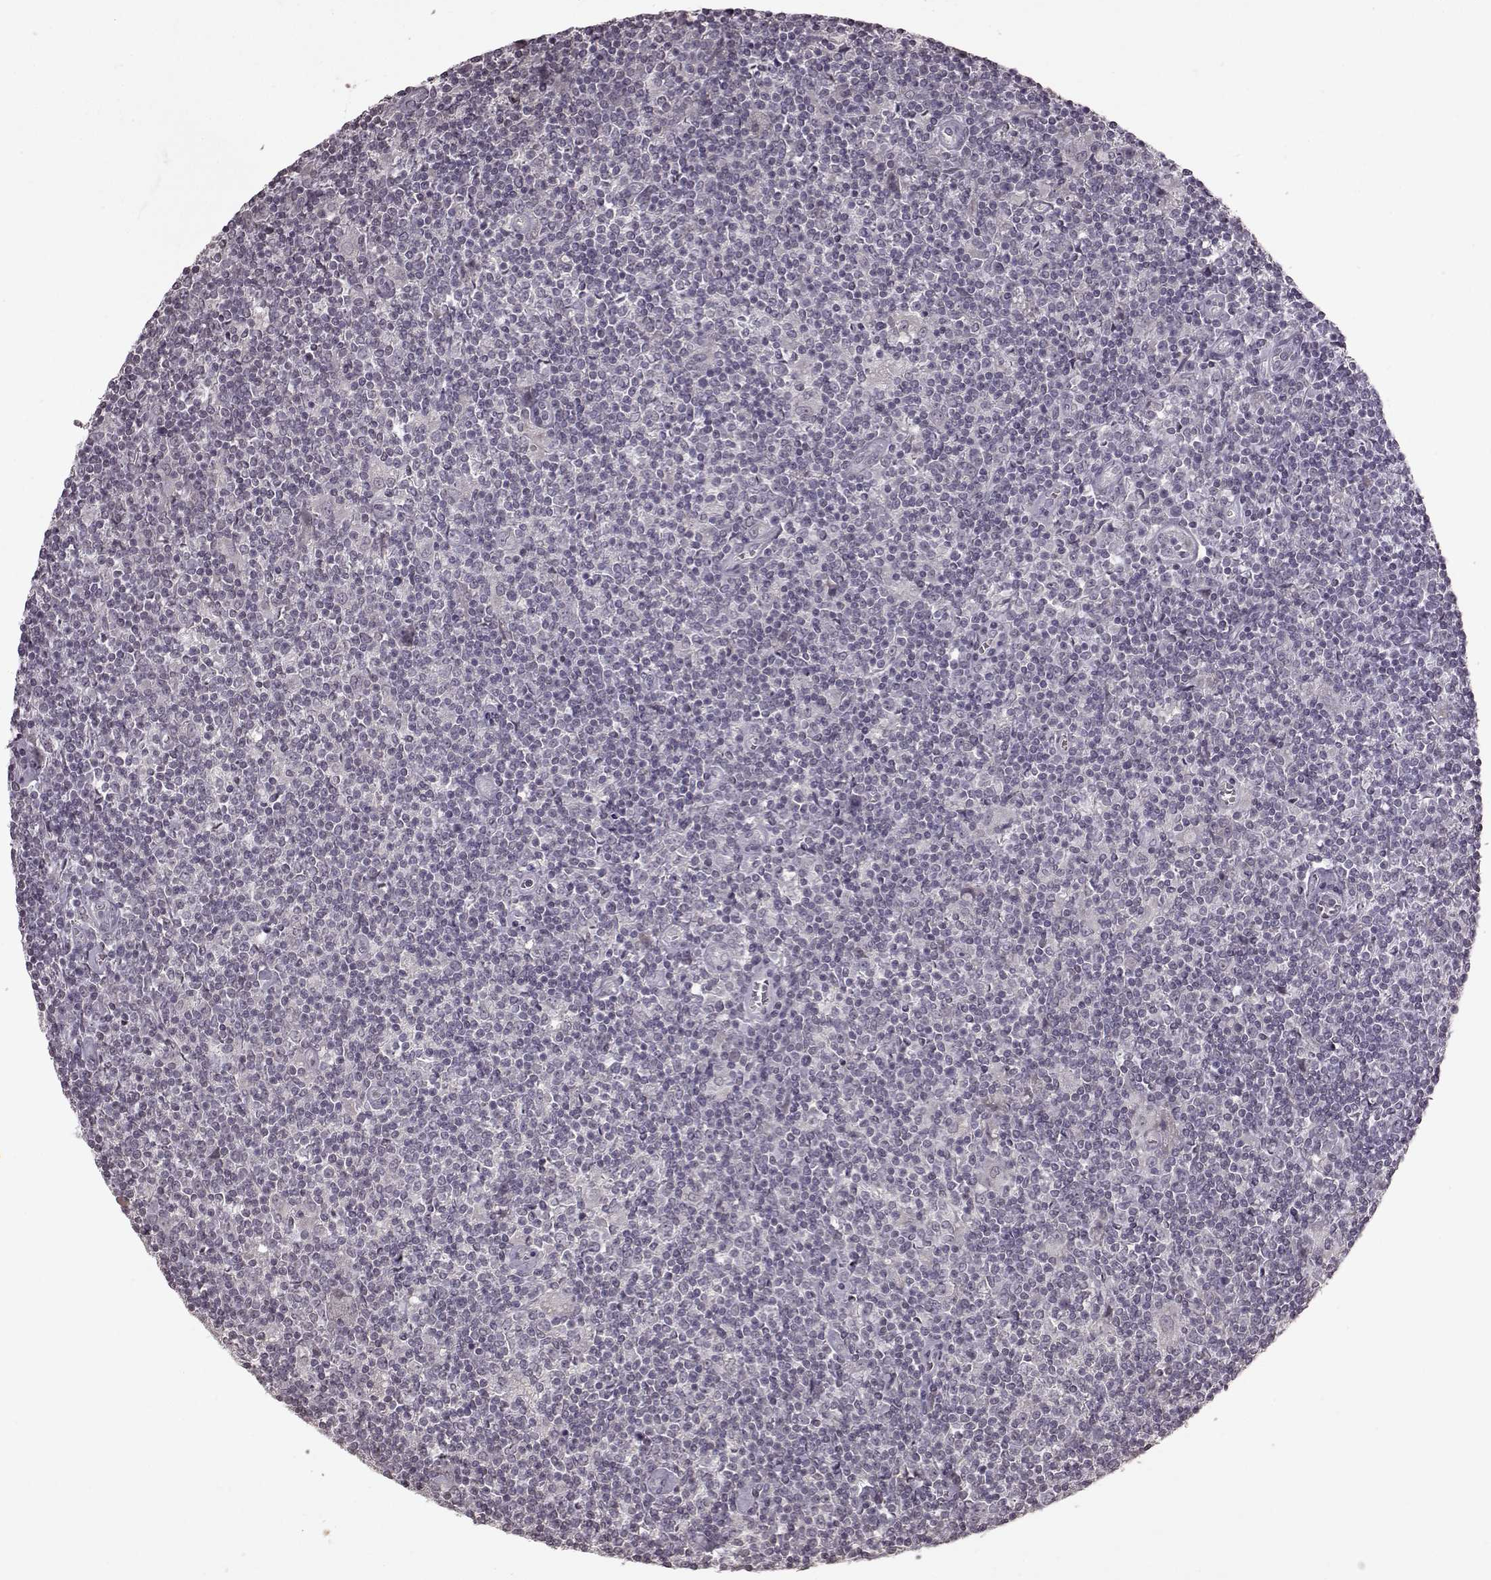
{"staining": {"intensity": "negative", "quantity": "none", "location": "none"}, "tissue": "lymphoma", "cell_type": "Tumor cells", "image_type": "cancer", "snomed": [{"axis": "morphology", "description": "Hodgkin's disease, NOS"}, {"axis": "topography", "description": "Lymph node"}], "caption": "High magnification brightfield microscopy of Hodgkin's disease stained with DAB (3,3'-diaminobenzidine) (brown) and counterstained with hematoxylin (blue): tumor cells show no significant positivity.", "gene": "LHB", "patient": {"sex": "male", "age": 40}}